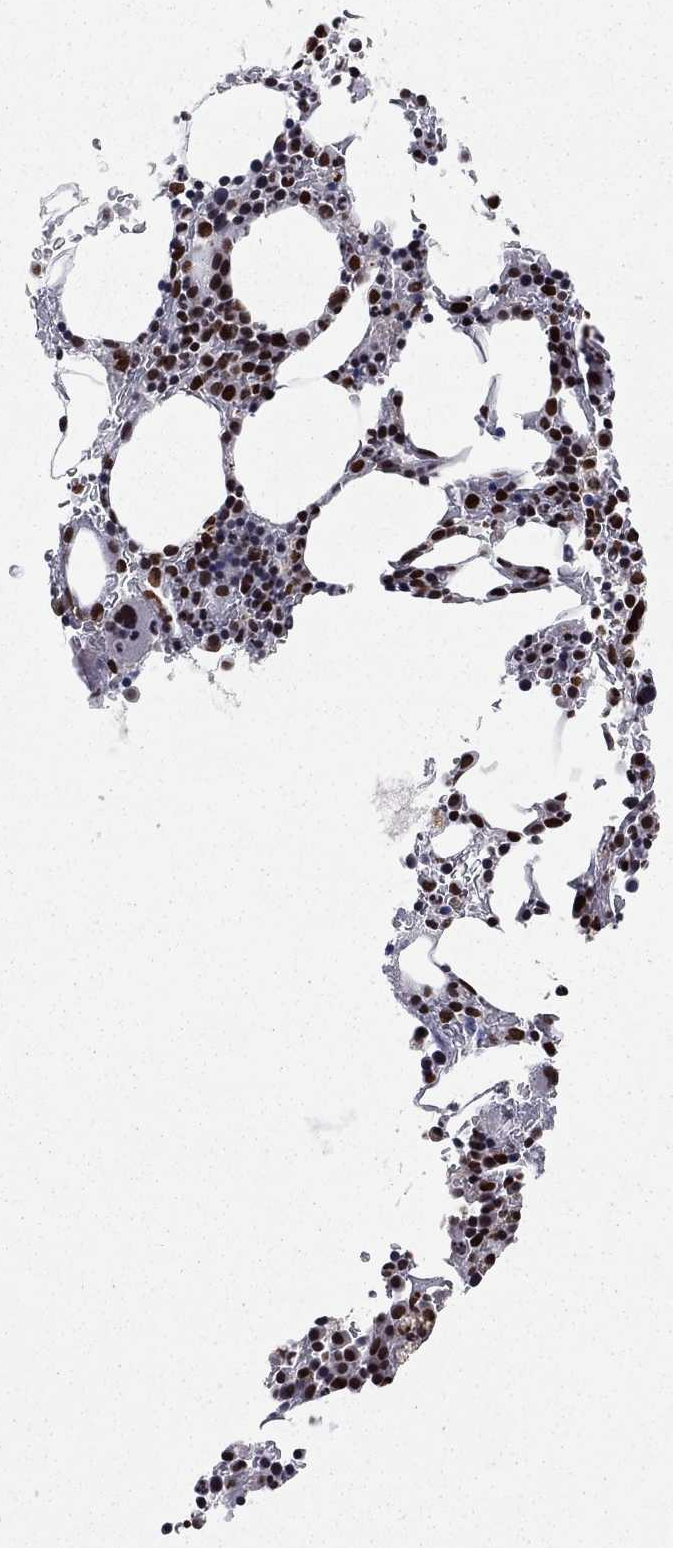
{"staining": {"intensity": "strong", "quantity": "25%-75%", "location": "nuclear"}, "tissue": "bone marrow", "cell_type": "Hematopoietic cells", "image_type": "normal", "snomed": [{"axis": "morphology", "description": "Normal tissue, NOS"}, {"axis": "topography", "description": "Bone marrow"}], "caption": "Protein positivity by immunohistochemistry (IHC) demonstrates strong nuclear staining in approximately 25%-75% of hematopoietic cells in benign bone marrow.", "gene": "SAP30L", "patient": {"sex": "male", "age": 77}}